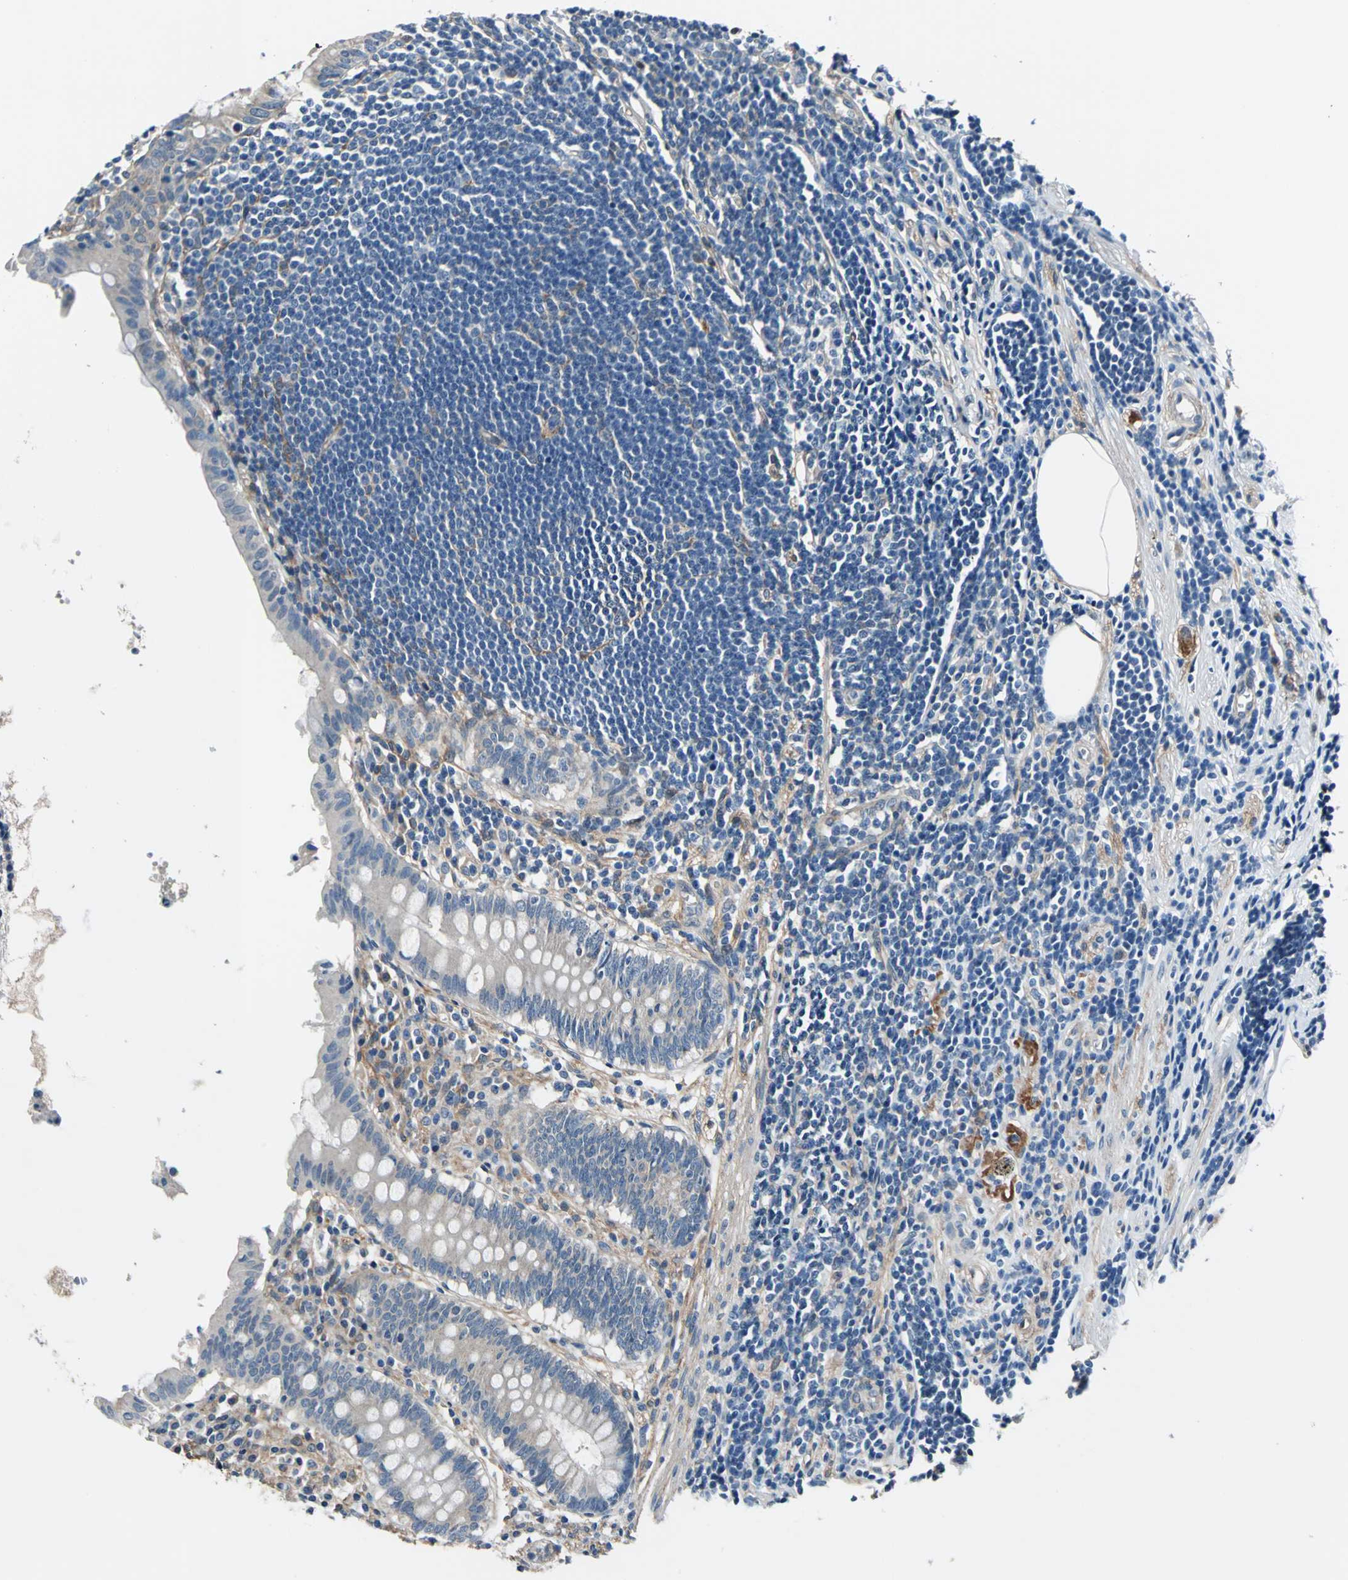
{"staining": {"intensity": "weak", "quantity": "<25%", "location": "cytoplasmic/membranous"}, "tissue": "appendix", "cell_type": "Glandular cells", "image_type": "normal", "snomed": [{"axis": "morphology", "description": "Normal tissue, NOS"}, {"axis": "topography", "description": "Appendix"}], "caption": "Glandular cells are negative for protein expression in normal human appendix. The staining was performed using DAB to visualize the protein expression in brown, while the nuclei were stained in blue with hematoxylin (Magnification: 20x).", "gene": "CDC42EP1", "patient": {"sex": "female", "age": 50}}